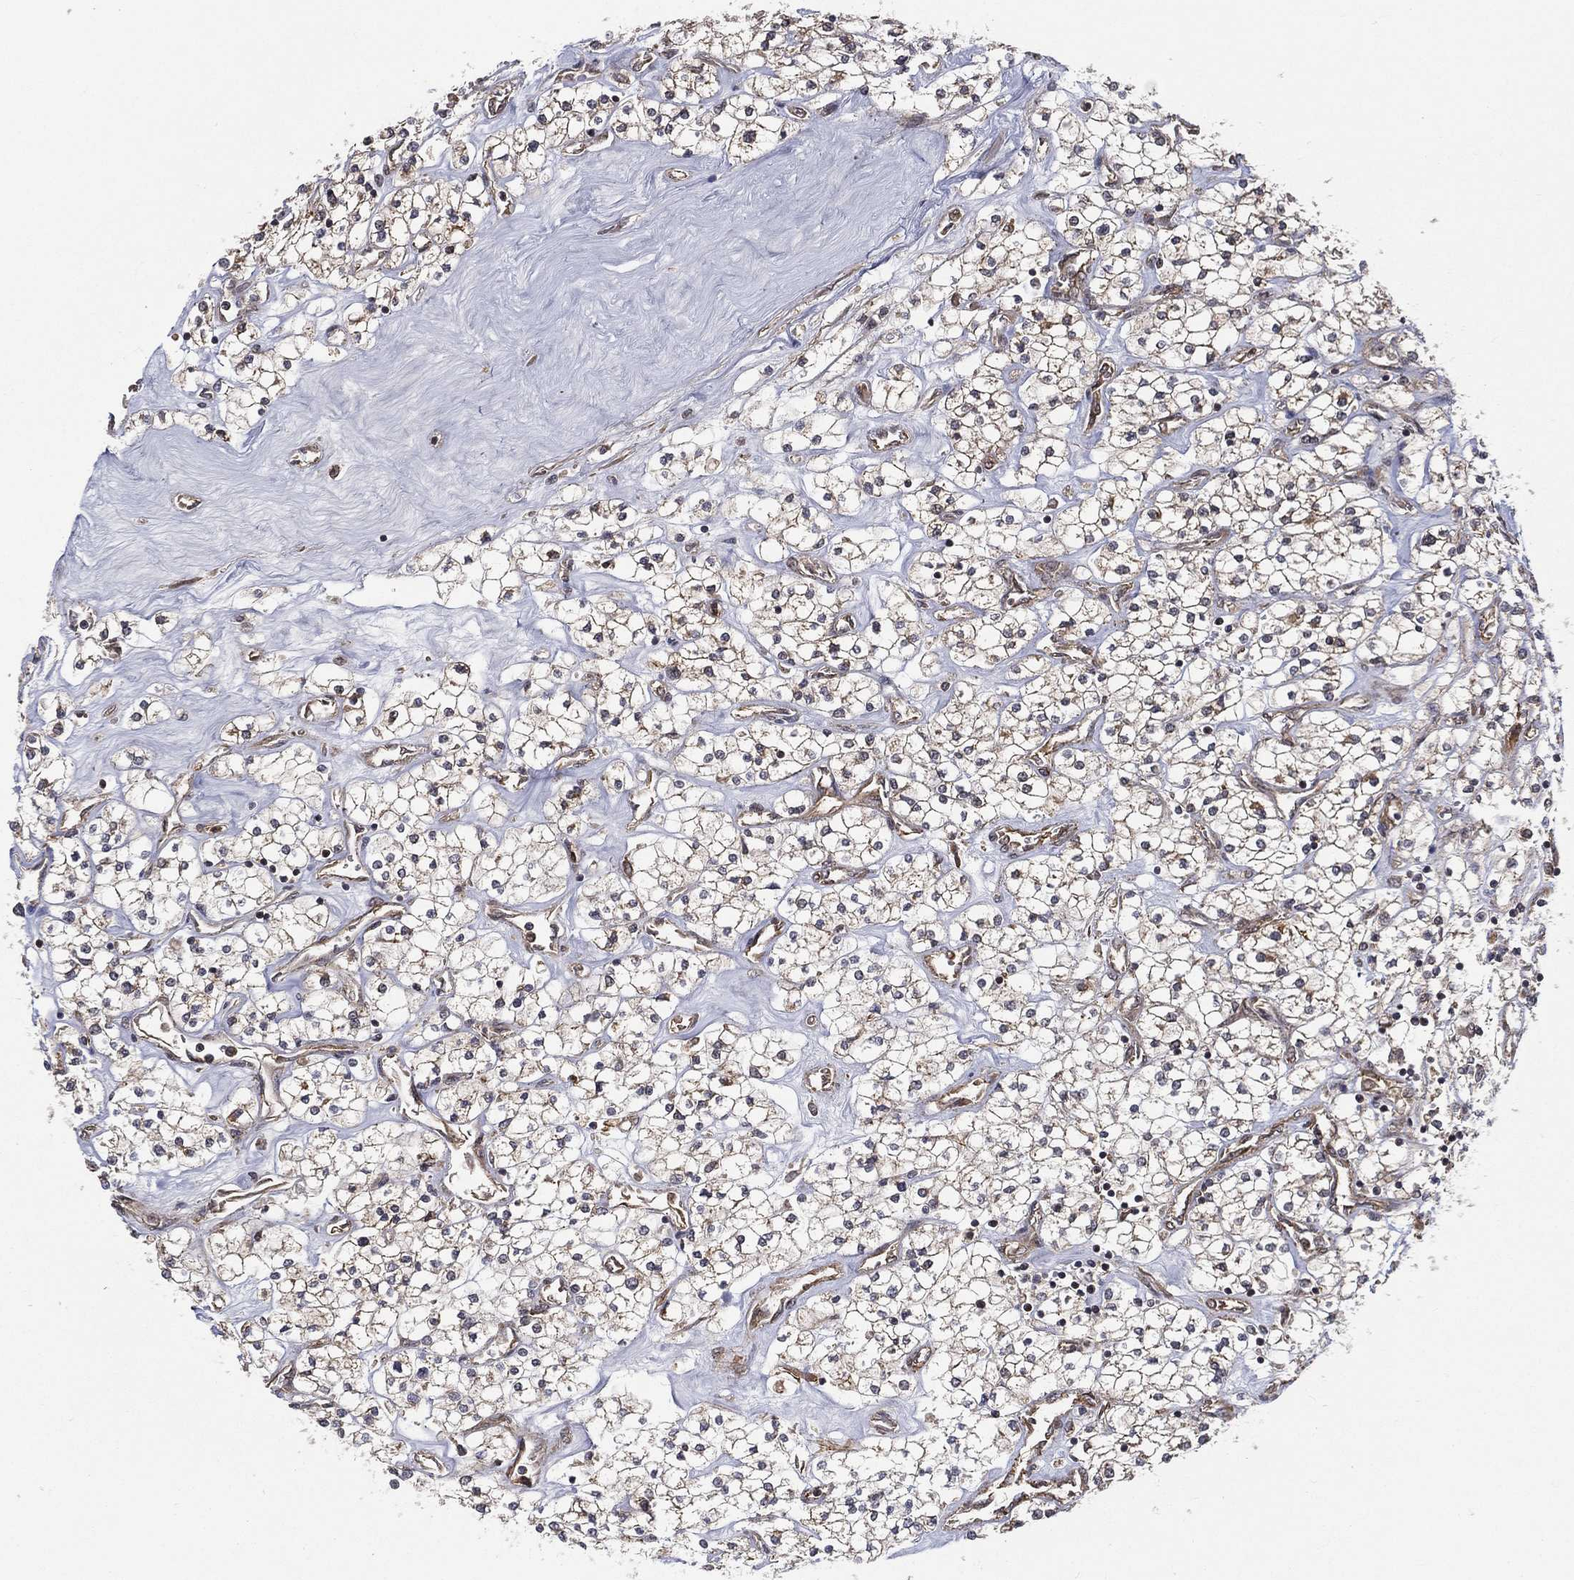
{"staining": {"intensity": "moderate", "quantity": "<25%", "location": "cytoplasmic/membranous"}, "tissue": "renal cancer", "cell_type": "Tumor cells", "image_type": "cancer", "snomed": [{"axis": "morphology", "description": "Adenocarcinoma, NOS"}, {"axis": "topography", "description": "Kidney"}], "caption": "Immunohistochemical staining of renal cancer exhibits moderate cytoplasmic/membranous protein staining in approximately <25% of tumor cells.", "gene": "UACA", "patient": {"sex": "male", "age": 80}}